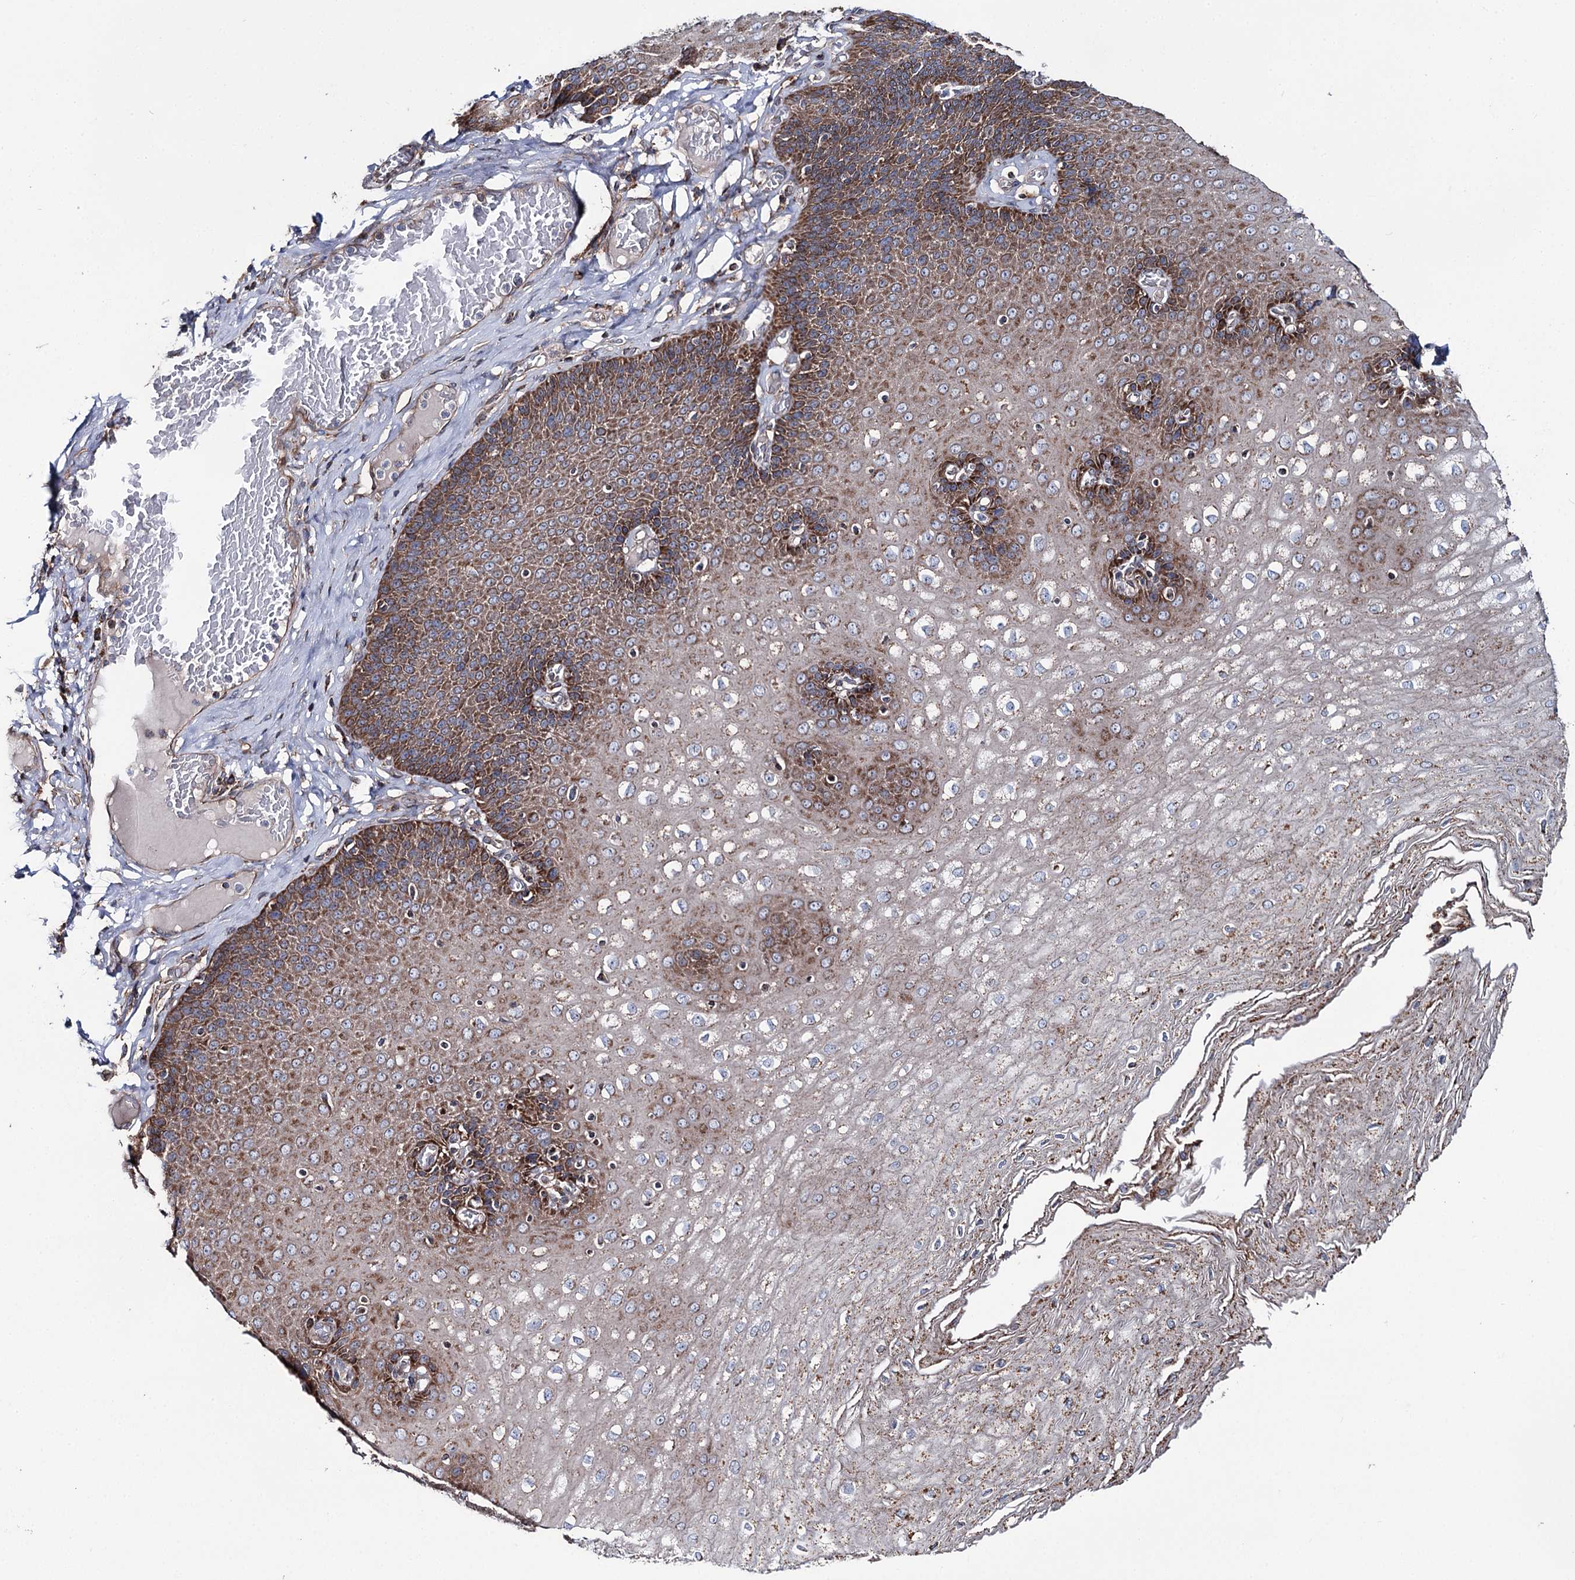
{"staining": {"intensity": "moderate", "quantity": ">75%", "location": "cytoplasmic/membranous"}, "tissue": "esophagus", "cell_type": "Squamous epithelial cells", "image_type": "normal", "snomed": [{"axis": "morphology", "description": "Normal tissue, NOS"}, {"axis": "topography", "description": "Esophagus"}], "caption": "This image demonstrates immunohistochemistry staining of benign esophagus, with medium moderate cytoplasmic/membranous expression in about >75% of squamous epithelial cells.", "gene": "MSANTD2", "patient": {"sex": "male", "age": 60}}